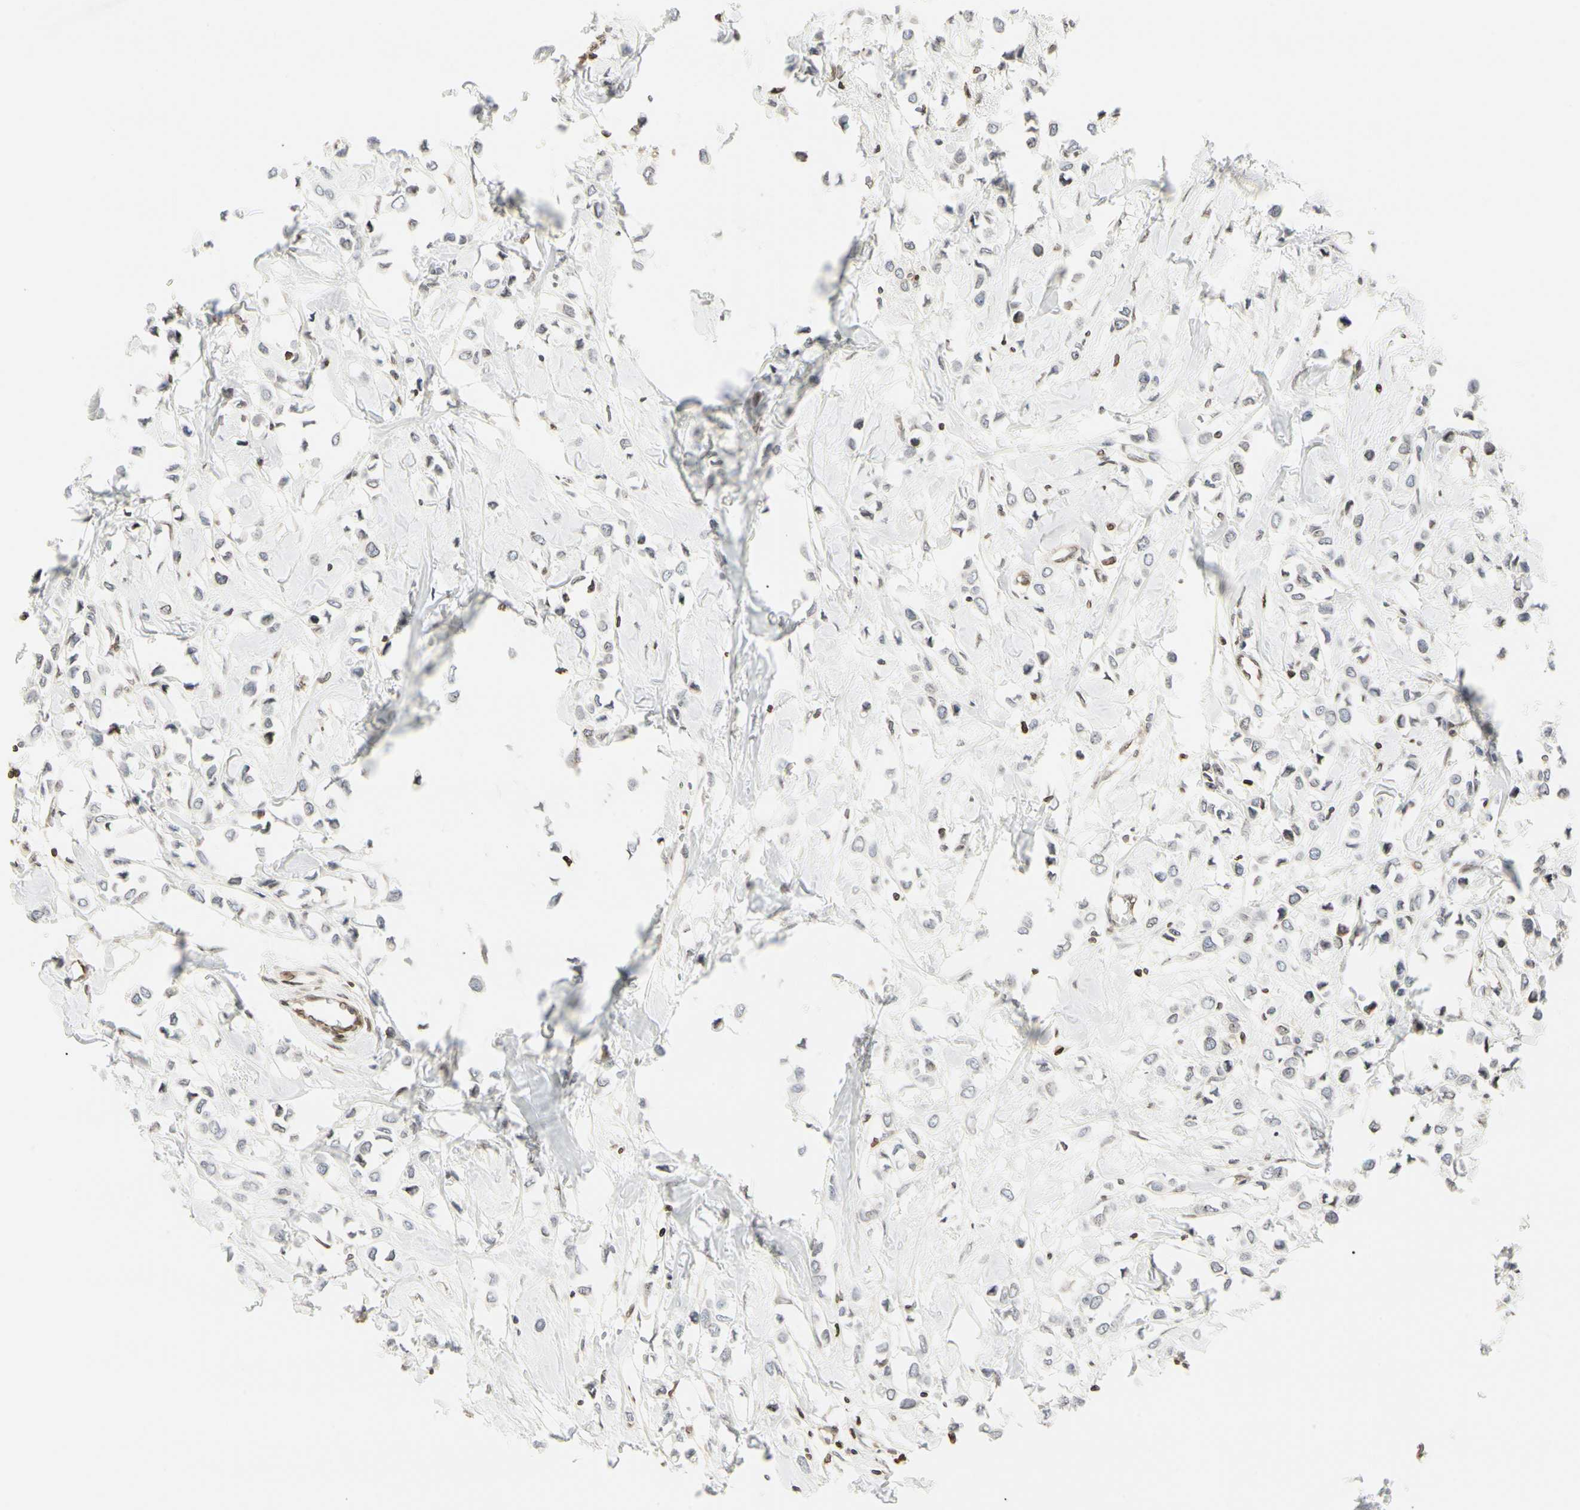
{"staining": {"intensity": "negative", "quantity": "none", "location": "none"}, "tissue": "breast cancer", "cell_type": "Tumor cells", "image_type": "cancer", "snomed": [{"axis": "morphology", "description": "Lobular carcinoma"}, {"axis": "topography", "description": "Breast"}], "caption": "Tumor cells are negative for protein expression in human lobular carcinoma (breast).", "gene": "TMPO", "patient": {"sex": "female", "age": 51}}